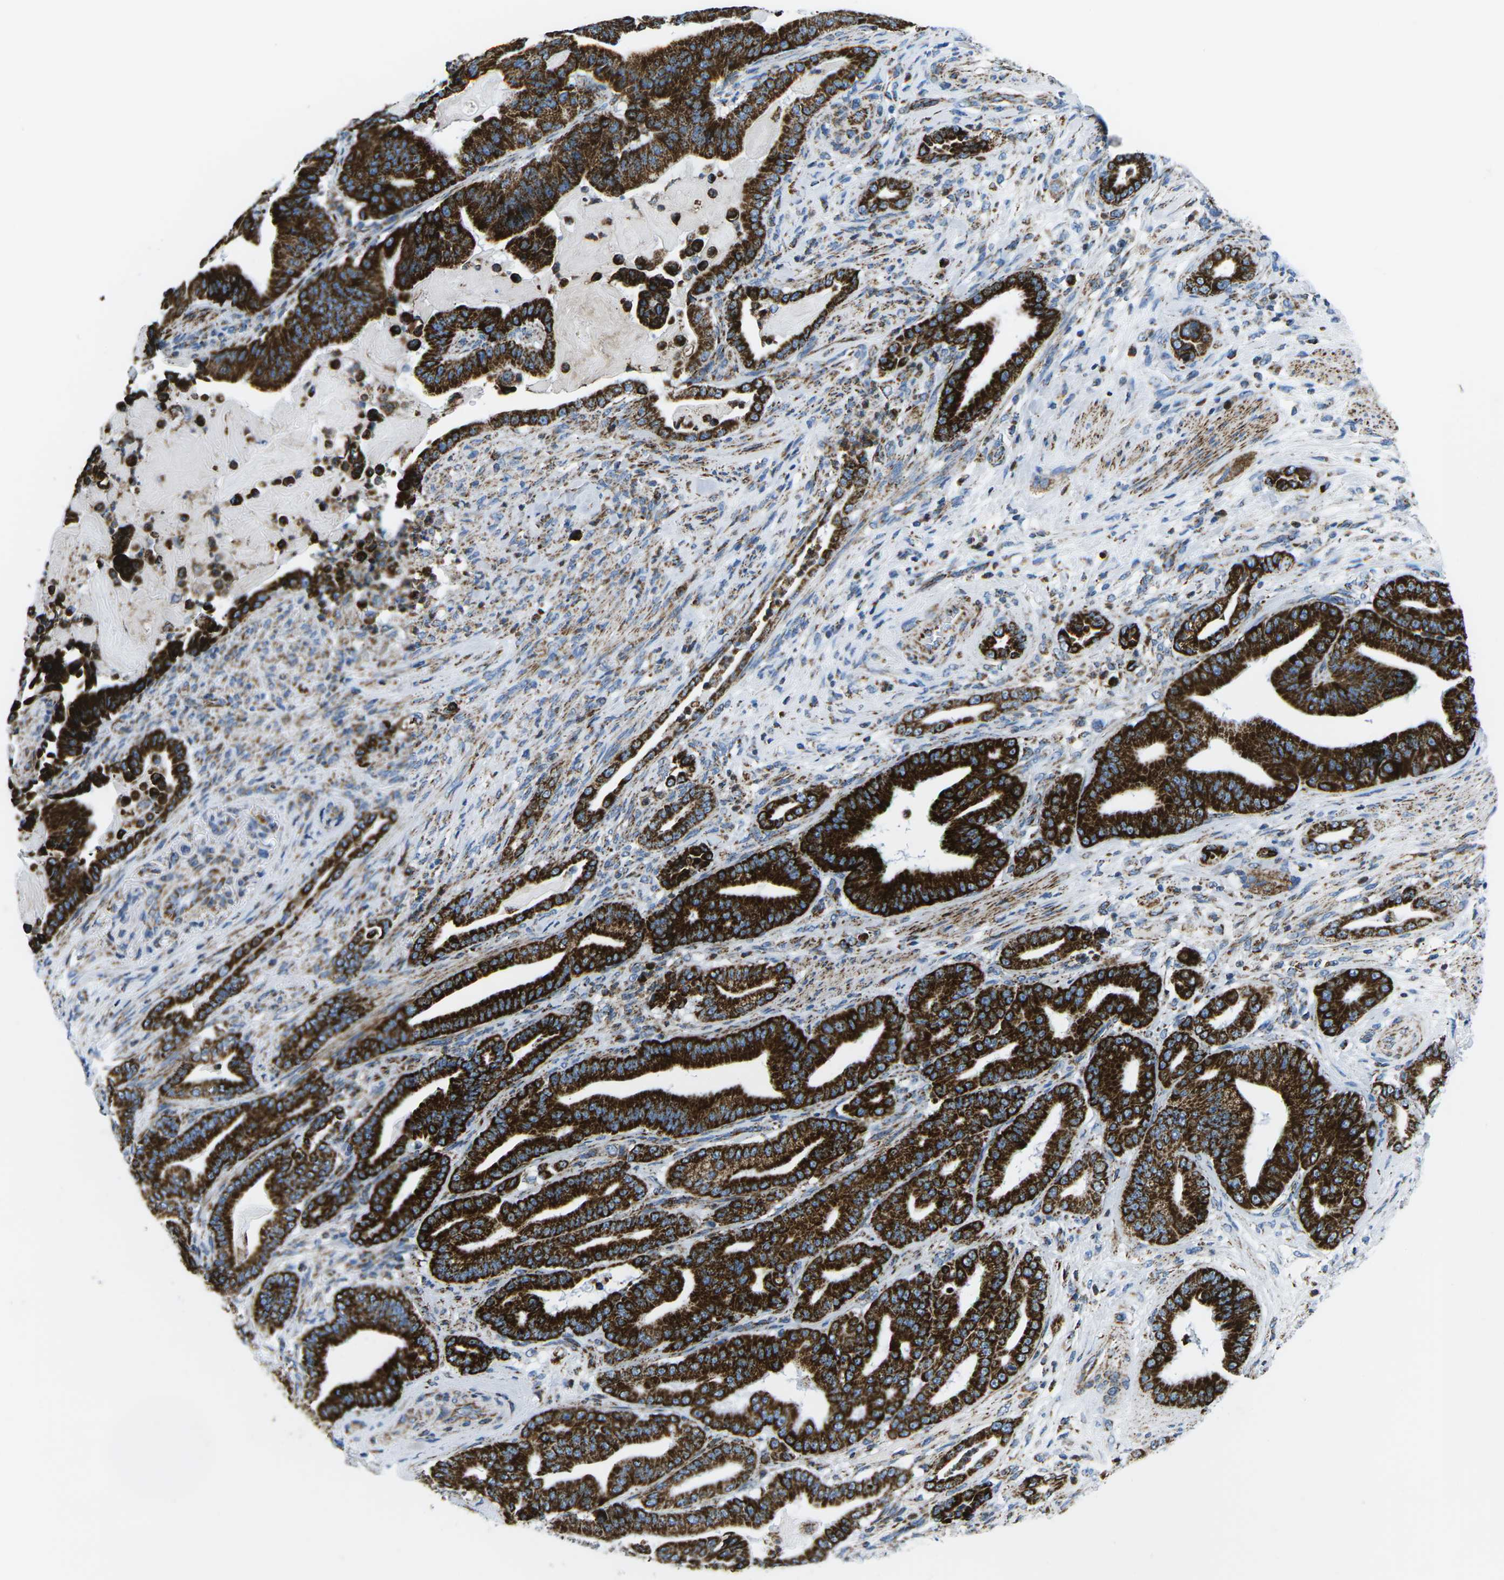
{"staining": {"intensity": "strong", "quantity": ">75%", "location": "cytoplasmic/membranous"}, "tissue": "pancreatic cancer", "cell_type": "Tumor cells", "image_type": "cancer", "snomed": [{"axis": "morphology", "description": "Normal tissue, NOS"}, {"axis": "morphology", "description": "Adenocarcinoma, NOS"}, {"axis": "topography", "description": "Pancreas"}], "caption": "Tumor cells display strong cytoplasmic/membranous positivity in approximately >75% of cells in adenocarcinoma (pancreatic).", "gene": "COX6C", "patient": {"sex": "male", "age": 63}}